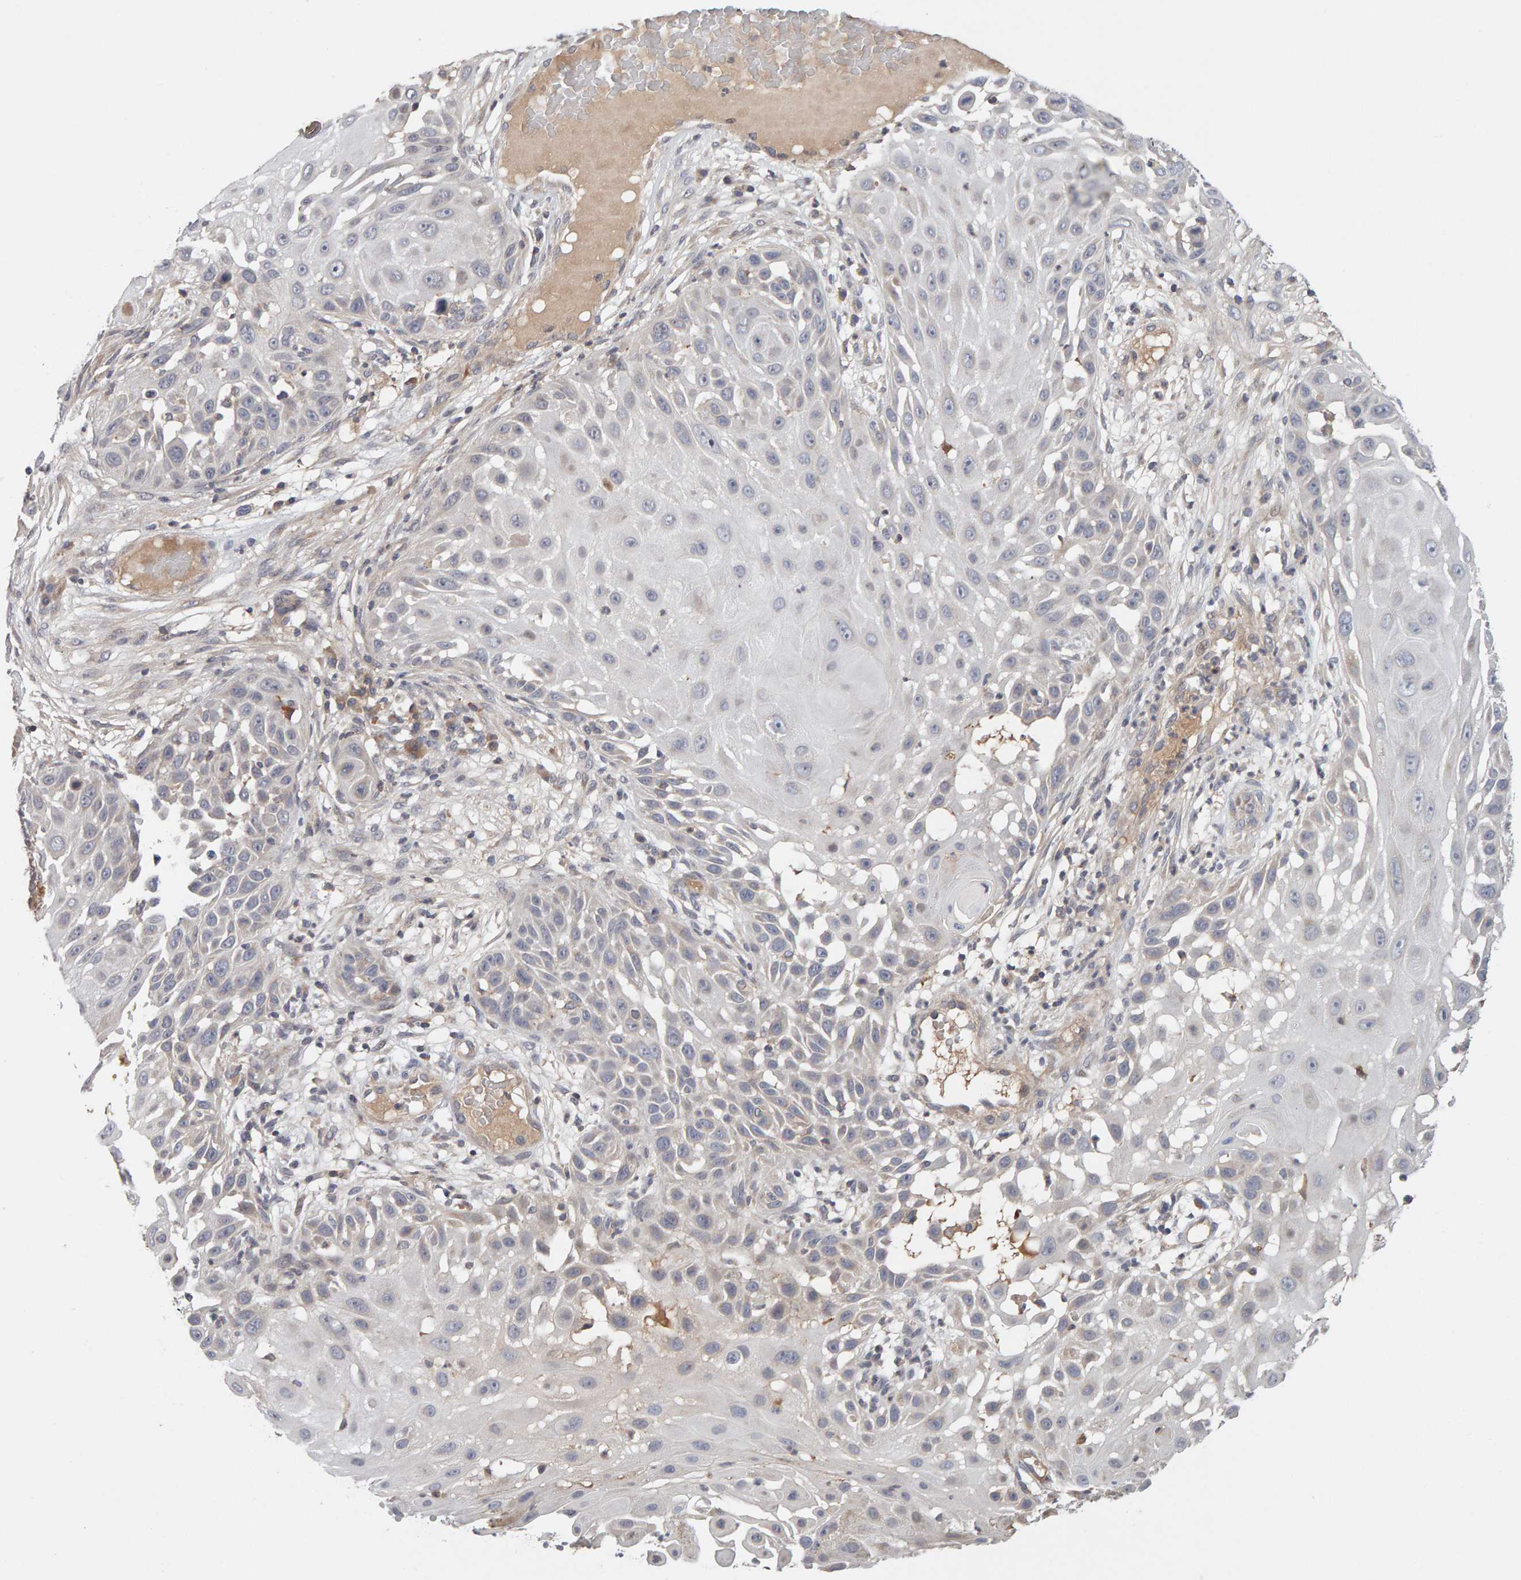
{"staining": {"intensity": "negative", "quantity": "none", "location": "none"}, "tissue": "skin cancer", "cell_type": "Tumor cells", "image_type": "cancer", "snomed": [{"axis": "morphology", "description": "Squamous cell carcinoma, NOS"}, {"axis": "topography", "description": "Skin"}], "caption": "This is an IHC image of skin squamous cell carcinoma. There is no expression in tumor cells.", "gene": "NUDCD1", "patient": {"sex": "female", "age": 44}}